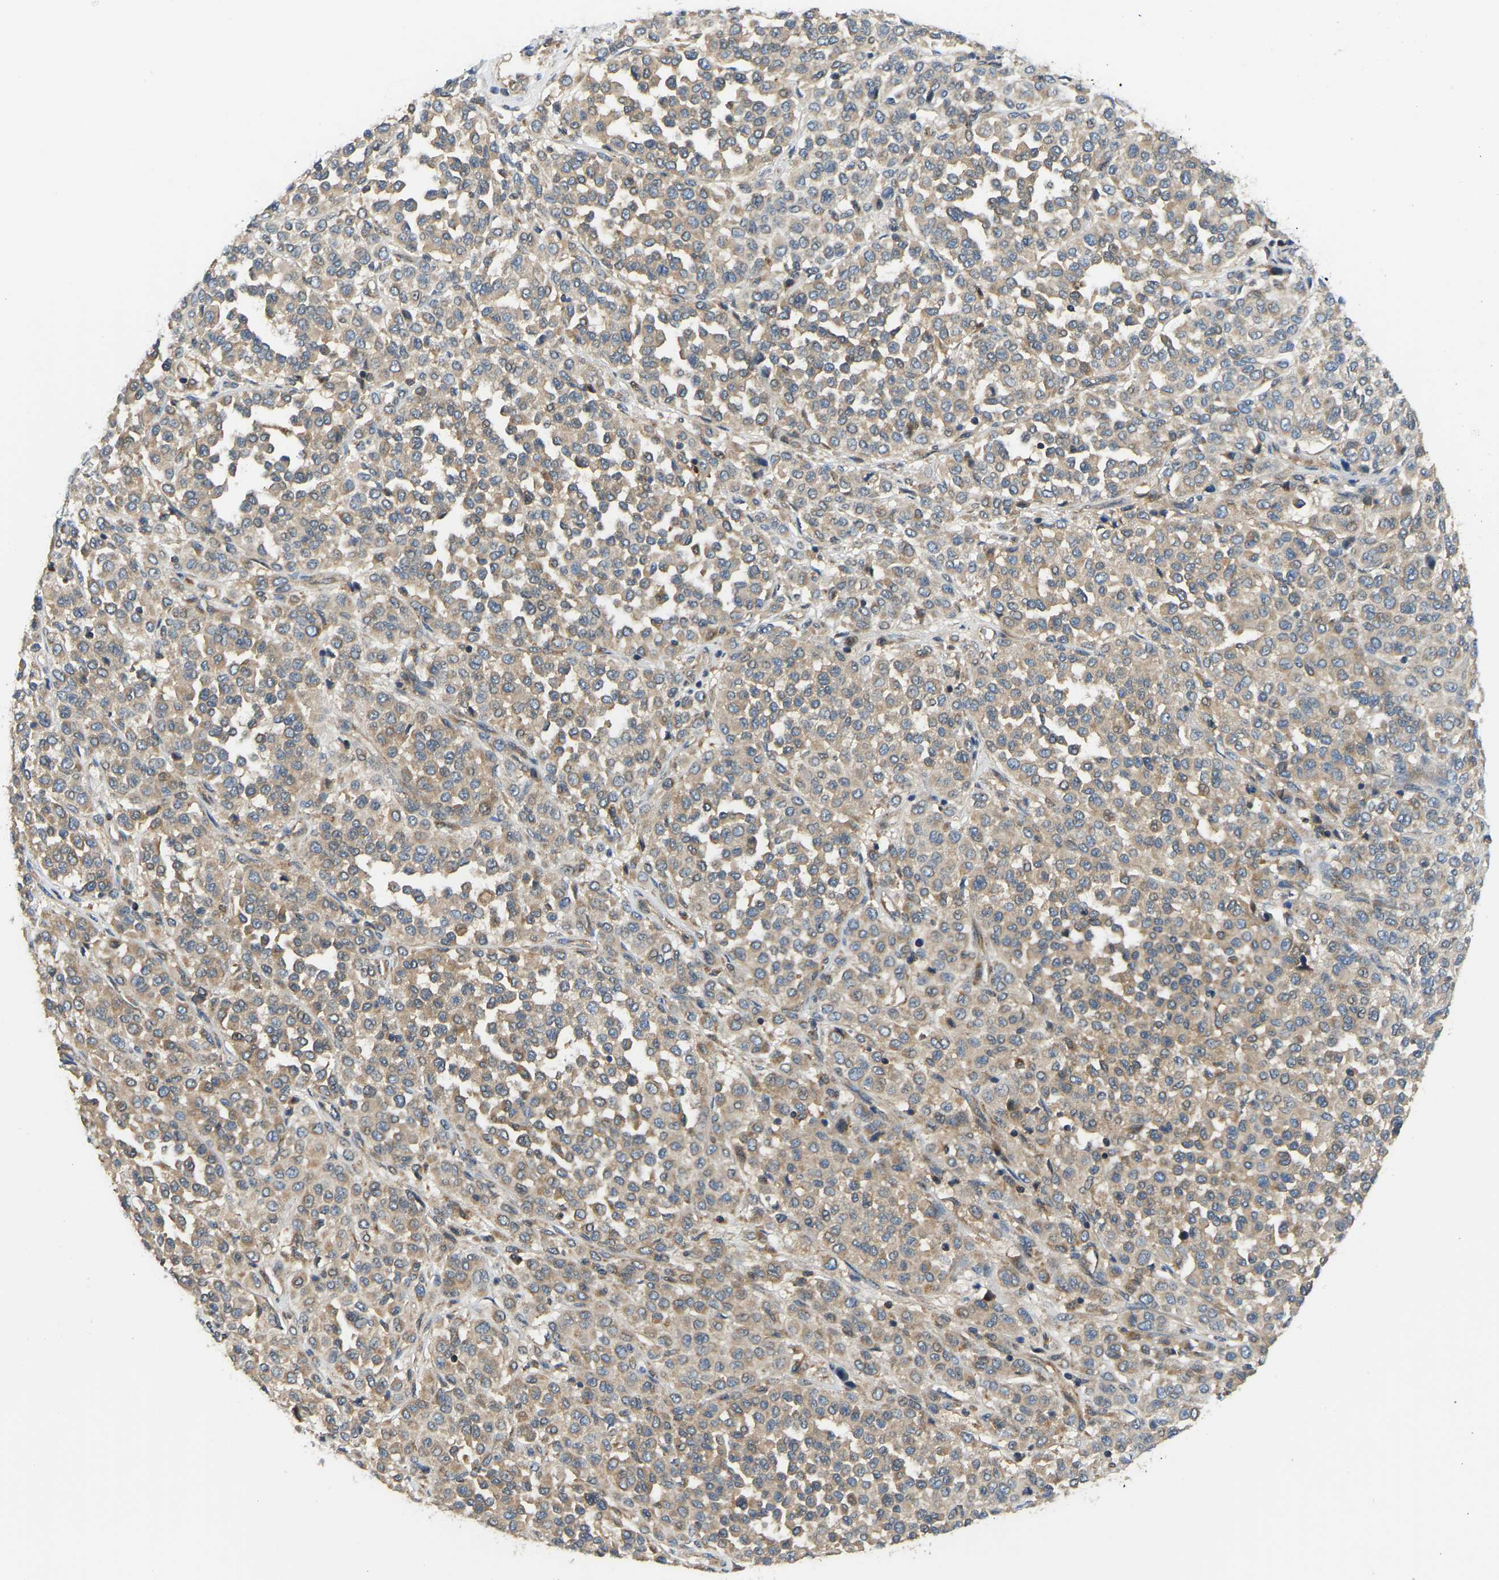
{"staining": {"intensity": "weak", "quantity": ">75%", "location": "cytoplasmic/membranous"}, "tissue": "melanoma", "cell_type": "Tumor cells", "image_type": "cancer", "snomed": [{"axis": "morphology", "description": "Malignant melanoma, Metastatic site"}, {"axis": "topography", "description": "Pancreas"}], "caption": "The micrograph displays immunohistochemical staining of malignant melanoma (metastatic site). There is weak cytoplasmic/membranous expression is present in about >75% of tumor cells.", "gene": "RBP1", "patient": {"sex": "female", "age": 30}}